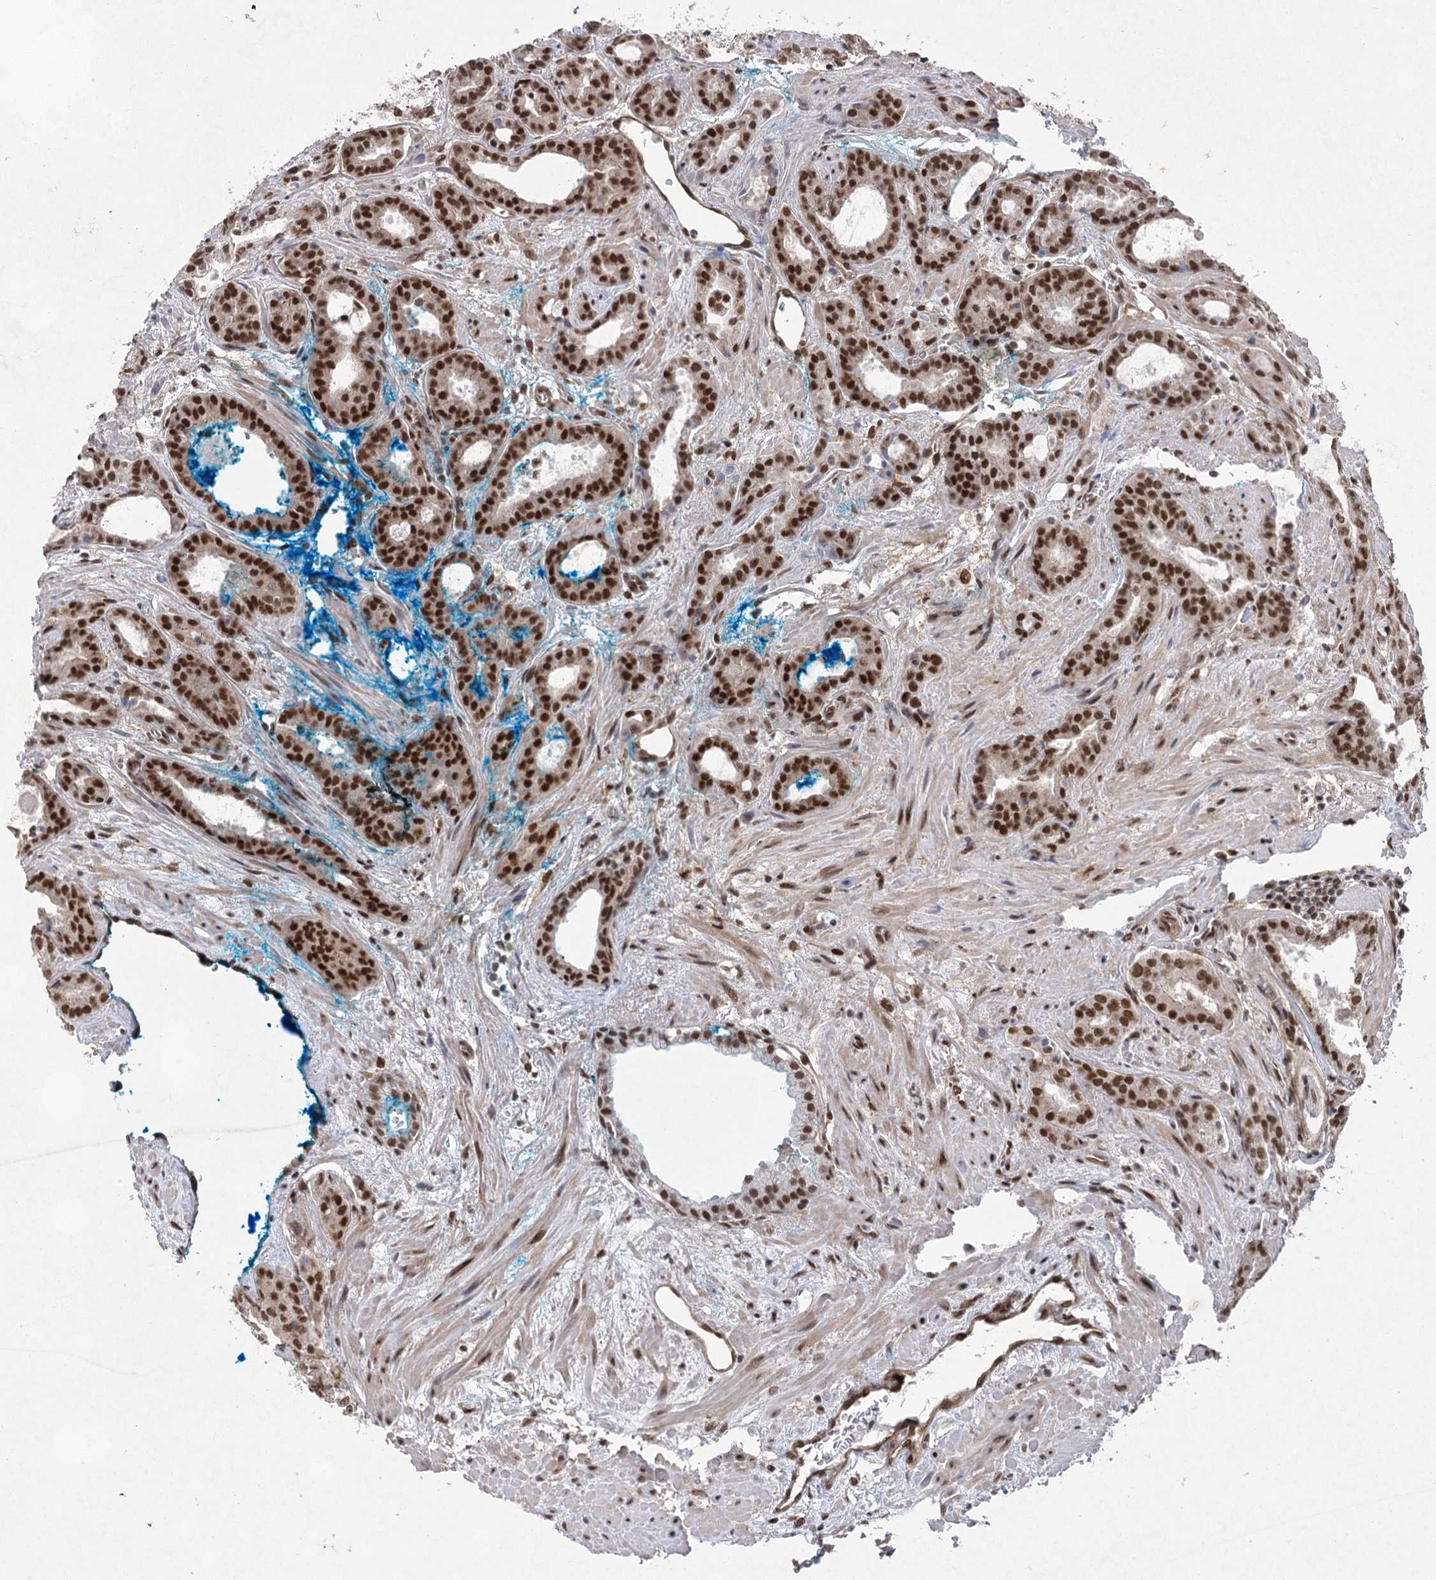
{"staining": {"intensity": "strong", "quantity": ">75%", "location": "nuclear"}, "tissue": "prostate cancer", "cell_type": "Tumor cells", "image_type": "cancer", "snomed": [{"axis": "morphology", "description": "Adenocarcinoma, High grade"}, {"axis": "topography", "description": "Prostate"}], "caption": "Tumor cells reveal high levels of strong nuclear expression in about >75% of cells in human prostate cancer (high-grade adenocarcinoma).", "gene": "ZCCHC8", "patient": {"sex": "male", "age": 71}}